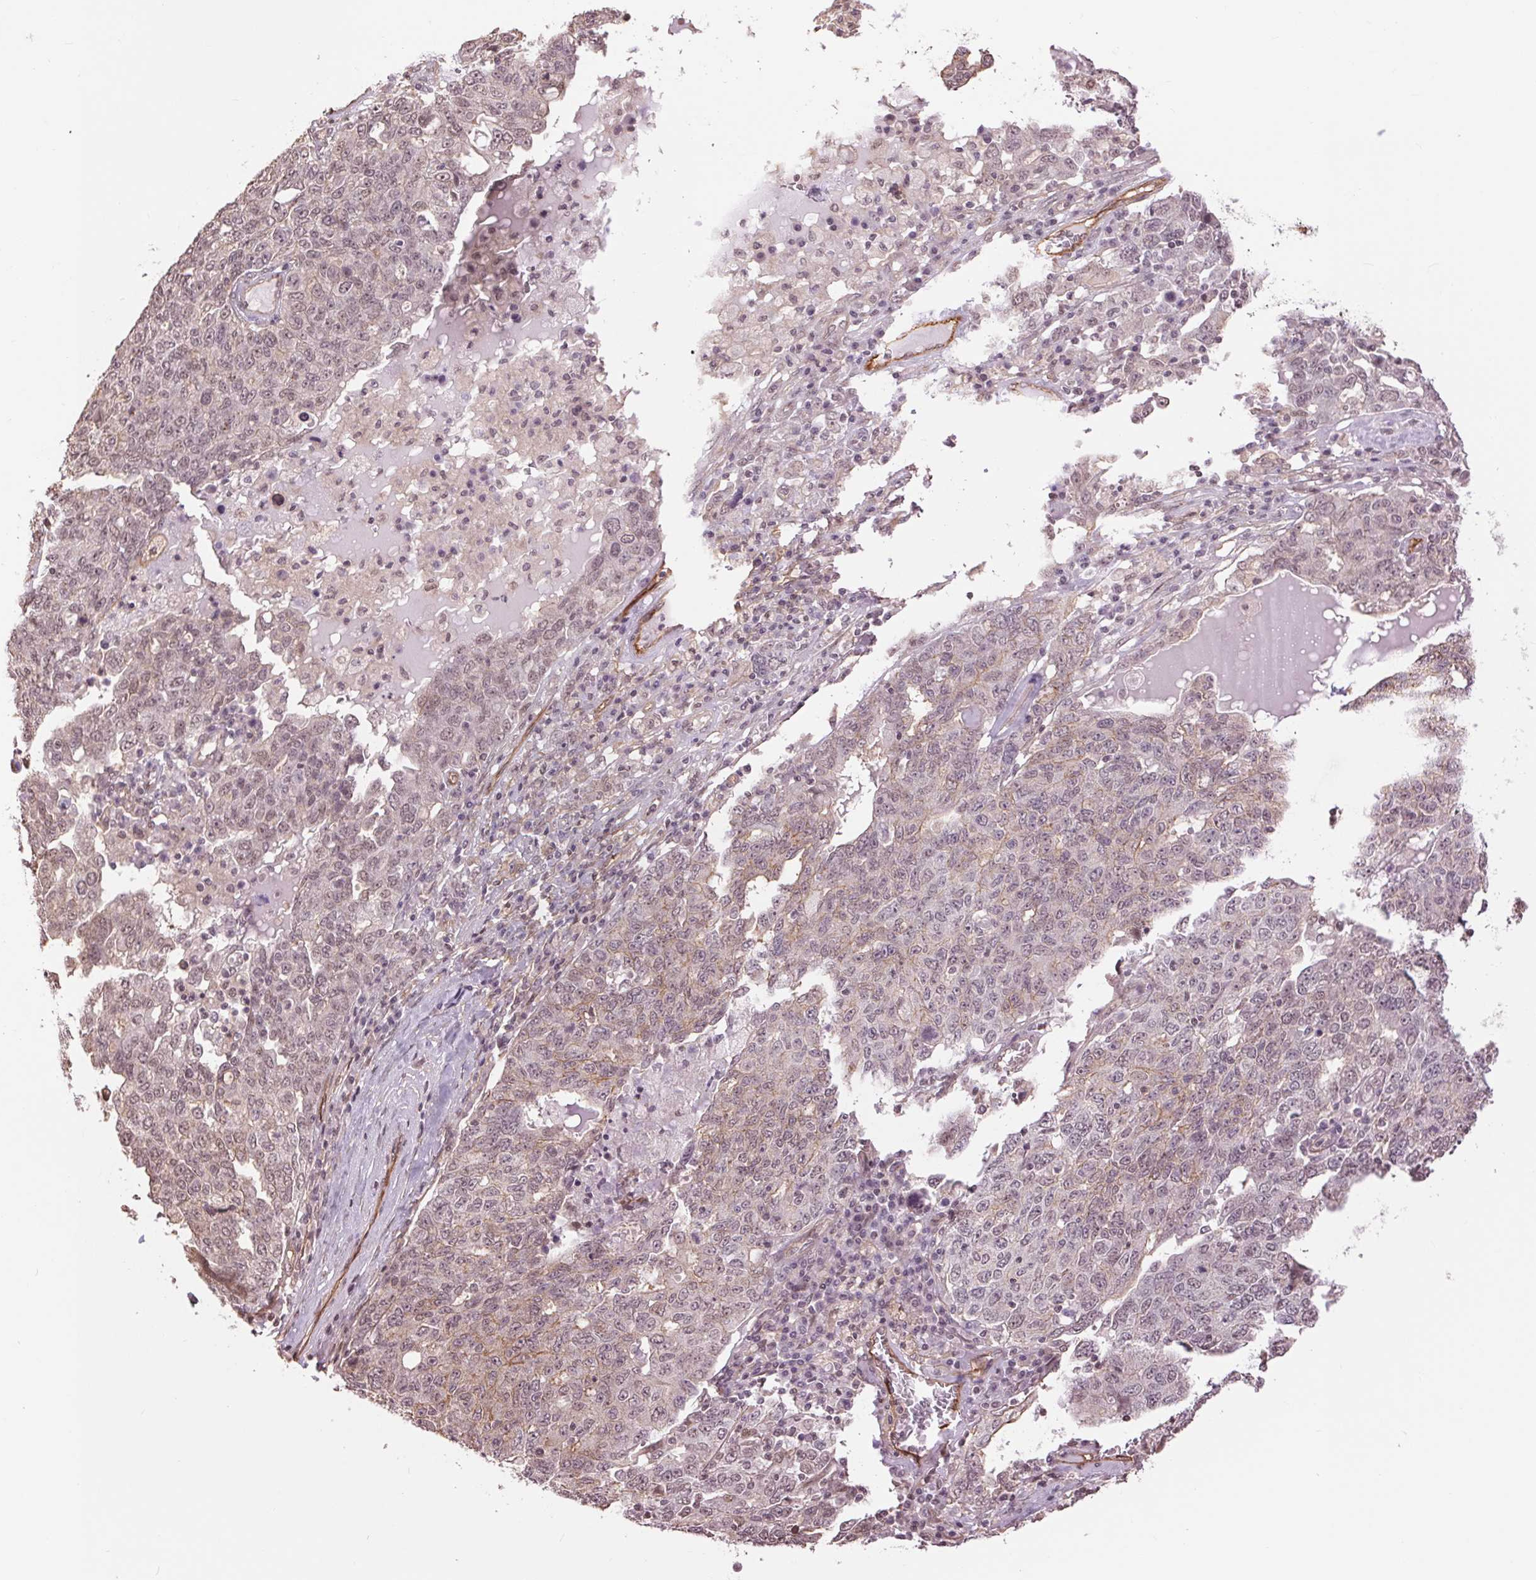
{"staining": {"intensity": "weak", "quantity": "<25%", "location": "nuclear"}, "tissue": "ovarian cancer", "cell_type": "Tumor cells", "image_type": "cancer", "snomed": [{"axis": "morphology", "description": "Carcinoma, endometroid"}, {"axis": "topography", "description": "Ovary"}], "caption": "Micrograph shows no protein staining in tumor cells of ovarian endometroid carcinoma tissue. The staining was performed using DAB (3,3'-diaminobenzidine) to visualize the protein expression in brown, while the nuclei were stained in blue with hematoxylin (Magnification: 20x).", "gene": "PALM", "patient": {"sex": "female", "age": 62}}